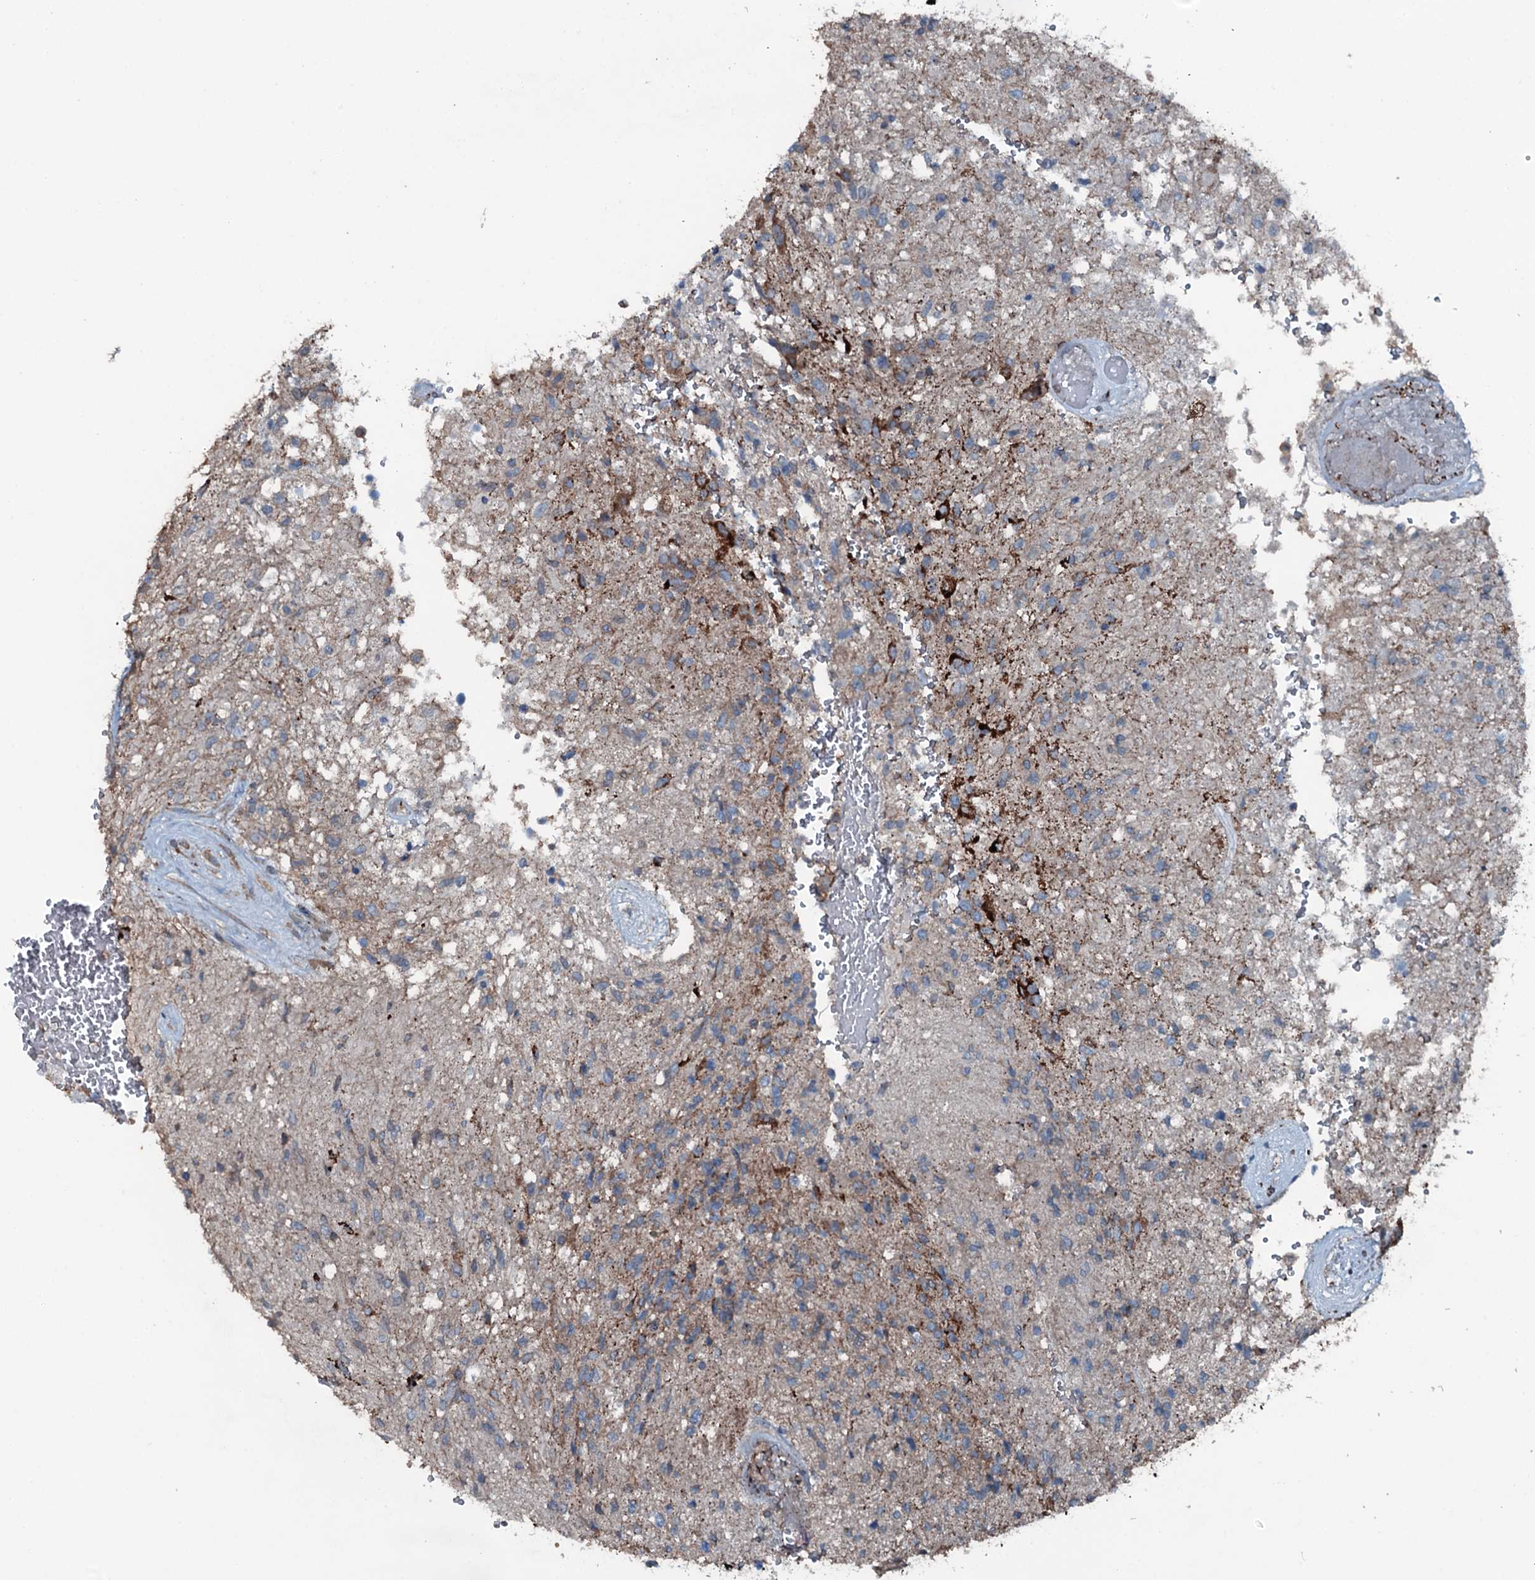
{"staining": {"intensity": "weak", "quantity": "<25%", "location": "cytoplasmic/membranous"}, "tissue": "glioma", "cell_type": "Tumor cells", "image_type": "cancer", "snomed": [{"axis": "morphology", "description": "Glioma, malignant, High grade"}, {"axis": "topography", "description": "Brain"}], "caption": "Malignant glioma (high-grade) was stained to show a protein in brown. There is no significant staining in tumor cells. (DAB (3,3'-diaminobenzidine) IHC visualized using brightfield microscopy, high magnification).", "gene": "SLC25A38", "patient": {"sex": "male", "age": 56}}